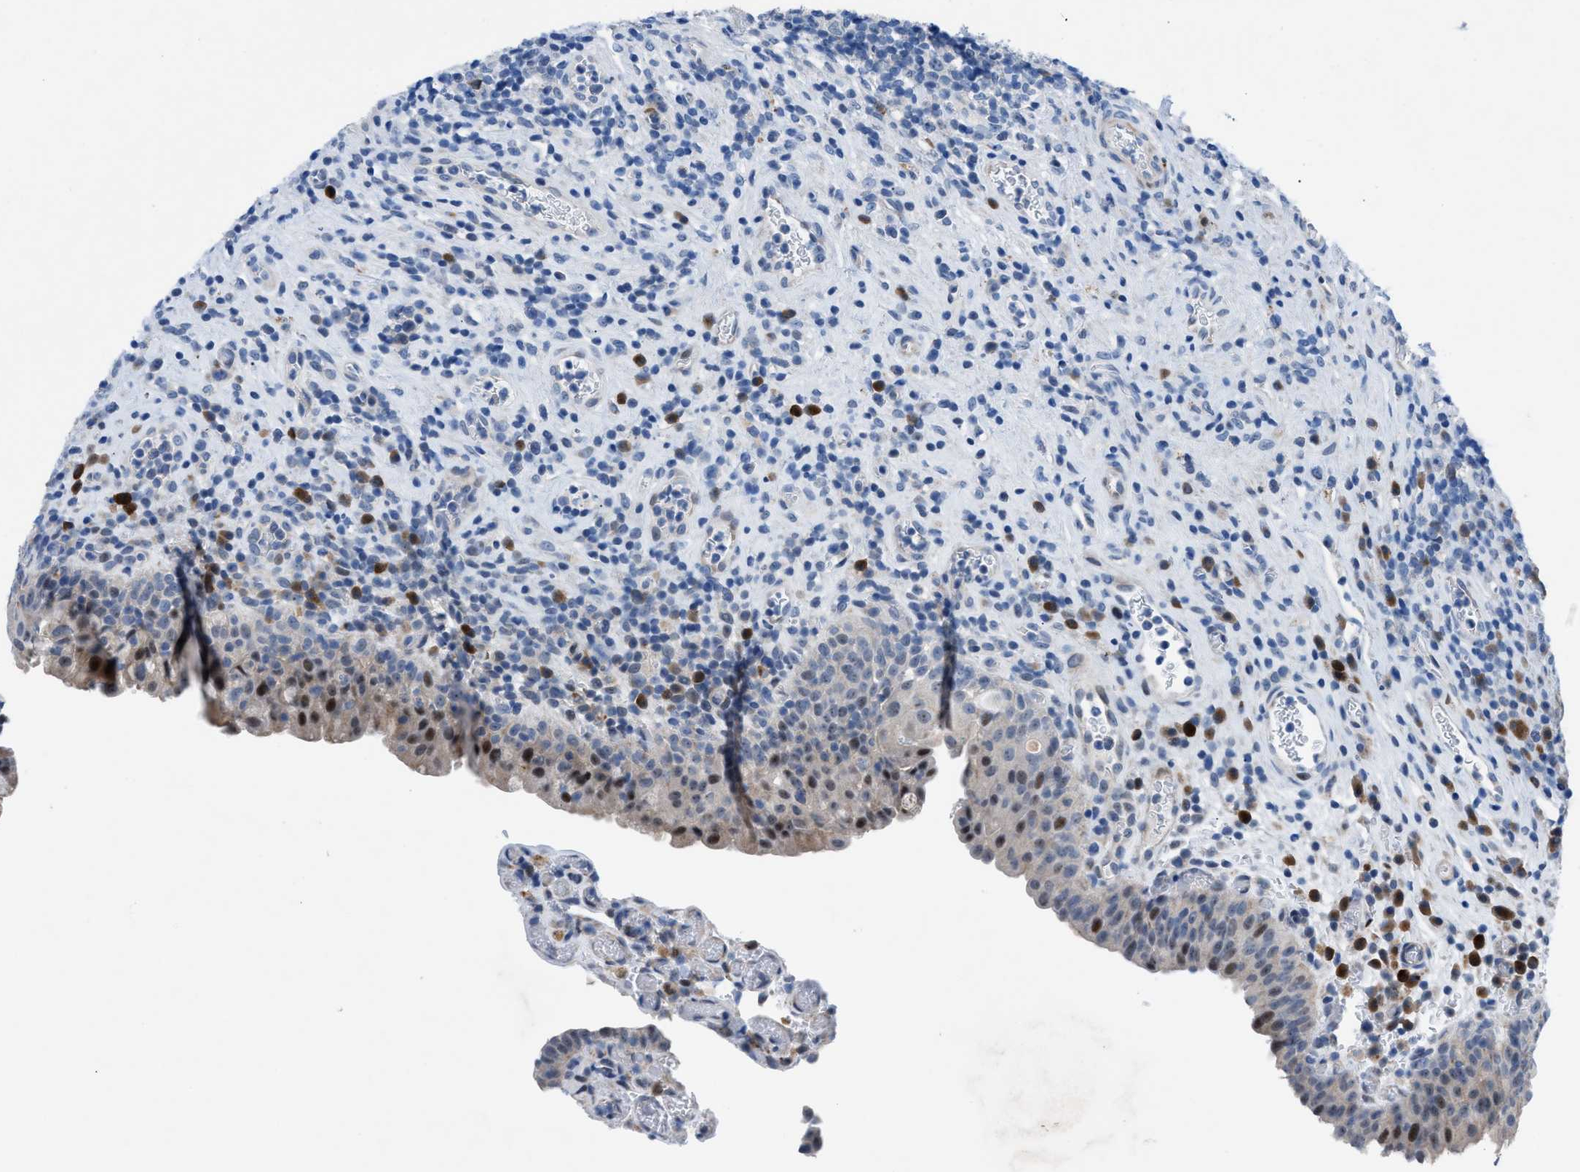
{"staining": {"intensity": "negative", "quantity": "none", "location": "none"}, "tissue": "urothelial cancer", "cell_type": "Tumor cells", "image_type": "cancer", "snomed": [{"axis": "morphology", "description": "Urothelial carcinoma, Low grade"}, {"axis": "topography", "description": "Urinary bladder"}], "caption": "Low-grade urothelial carcinoma stained for a protein using immunohistochemistry displays no staining tumor cells.", "gene": "UAP1", "patient": {"sex": "female", "age": 75}}